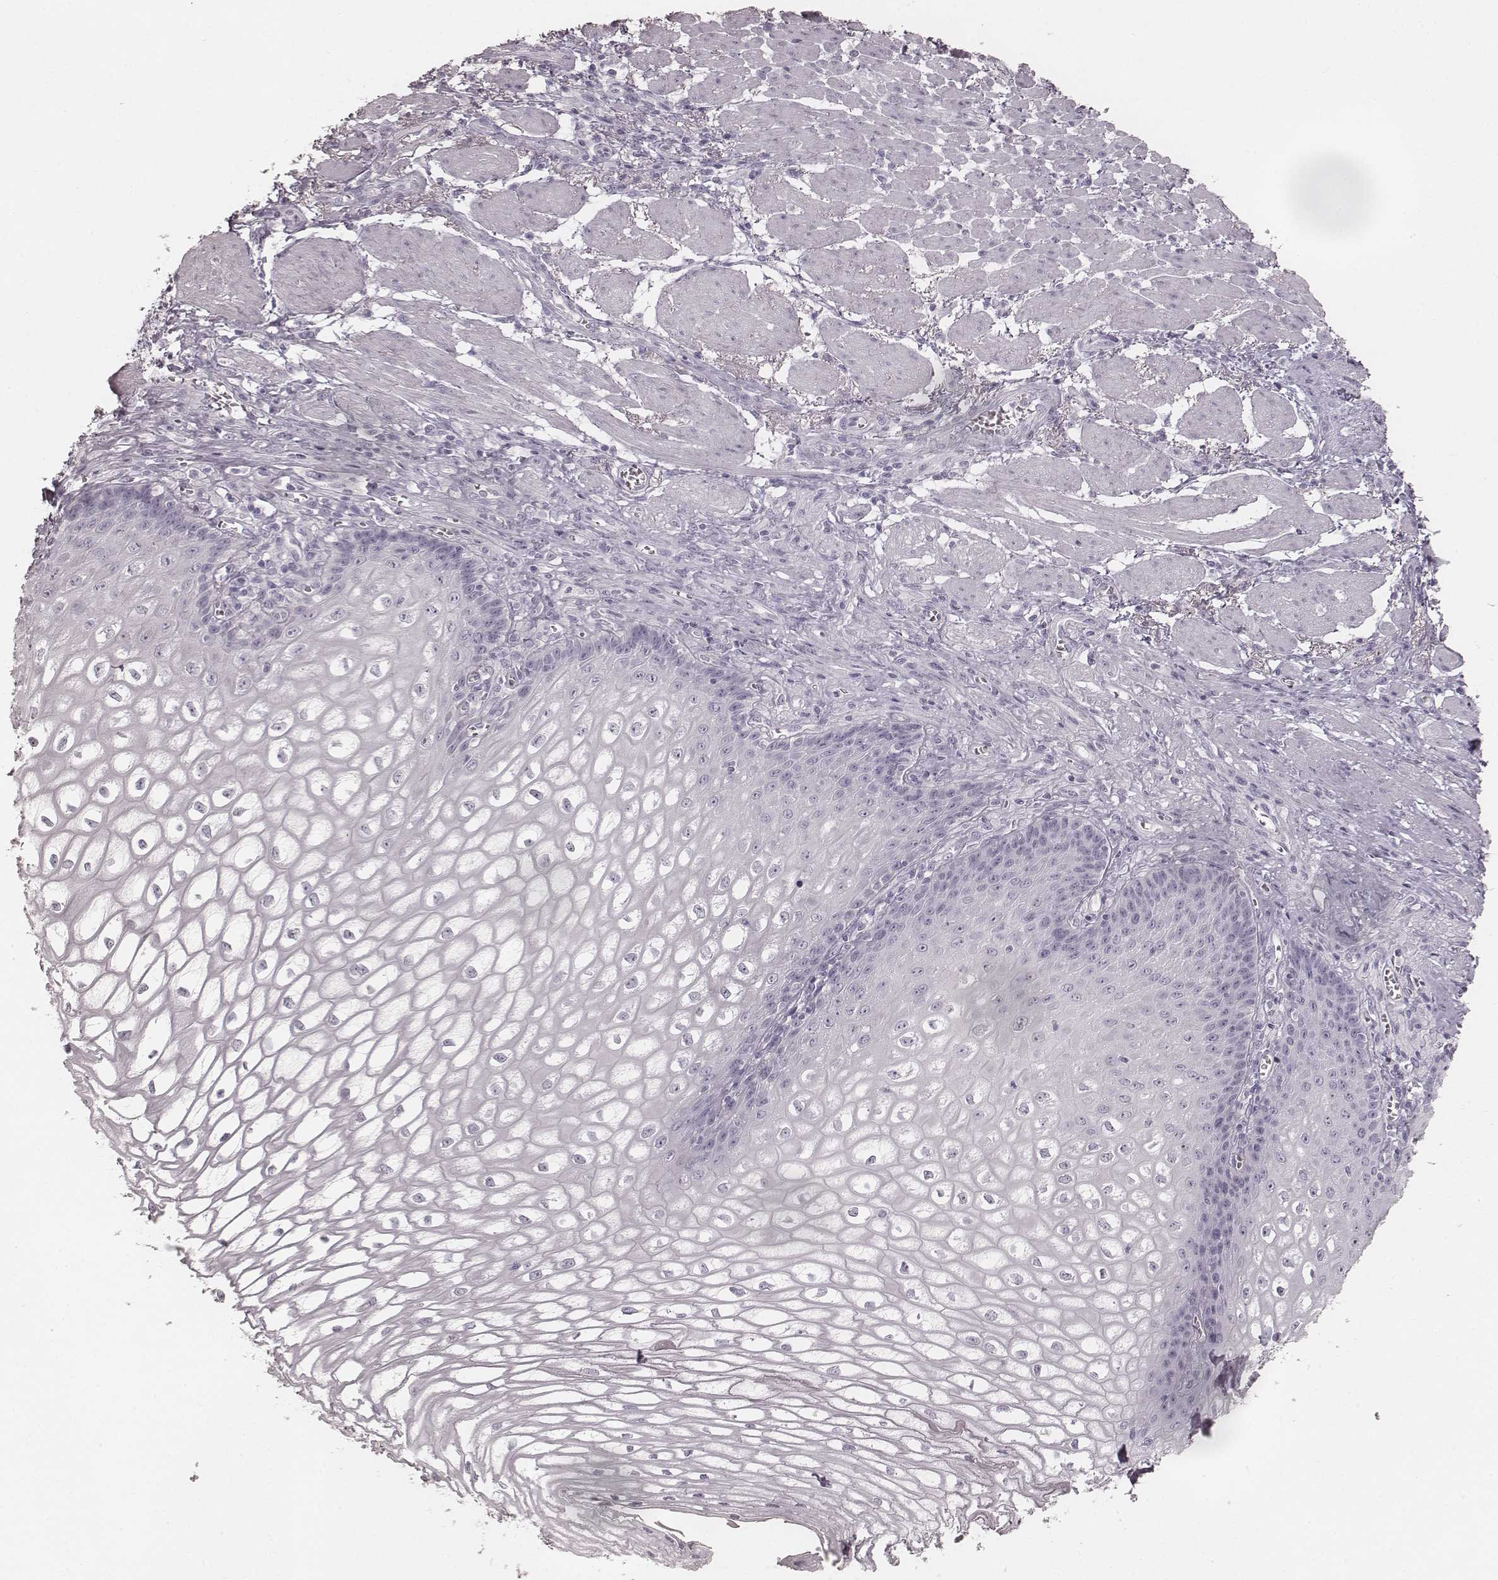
{"staining": {"intensity": "negative", "quantity": "none", "location": "none"}, "tissue": "esophagus", "cell_type": "Squamous epithelial cells", "image_type": "normal", "snomed": [{"axis": "morphology", "description": "Normal tissue, NOS"}, {"axis": "topography", "description": "Esophagus"}], "caption": "DAB immunohistochemical staining of normal human esophagus shows no significant positivity in squamous epithelial cells. (DAB (3,3'-diaminobenzidine) immunohistochemistry, high magnification).", "gene": "KRT34", "patient": {"sex": "male", "age": 58}}